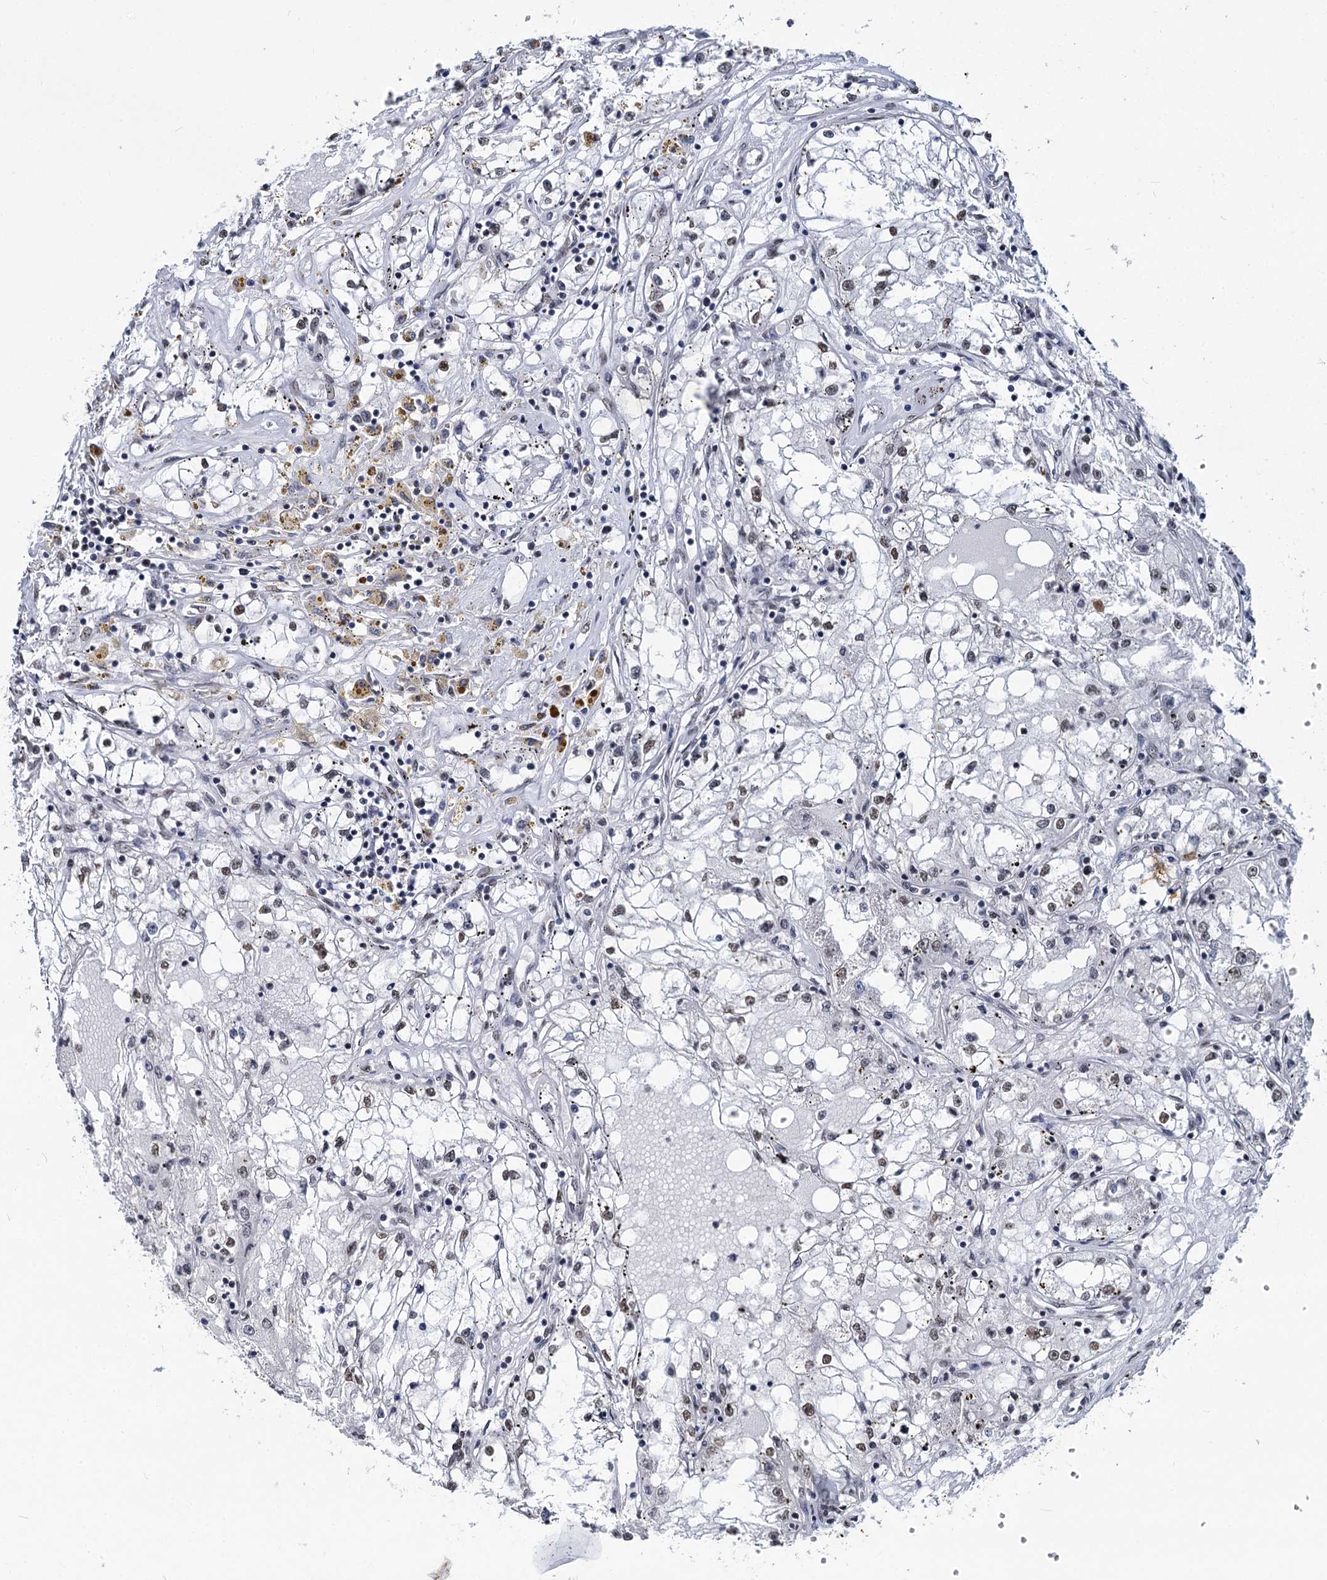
{"staining": {"intensity": "weak", "quantity": "<25%", "location": "nuclear"}, "tissue": "renal cancer", "cell_type": "Tumor cells", "image_type": "cancer", "snomed": [{"axis": "morphology", "description": "Adenocarcinoma, NOS"}, {"axis": "topography", "description": "Kidney"}], "caption": "This is an immunohistochemistry (IHC) micrograph of renal adenocarcinoma. There is no positivity in tumor cells.", "gene": "PARPBP", "patient": {"sex": "male", "age": 56}}